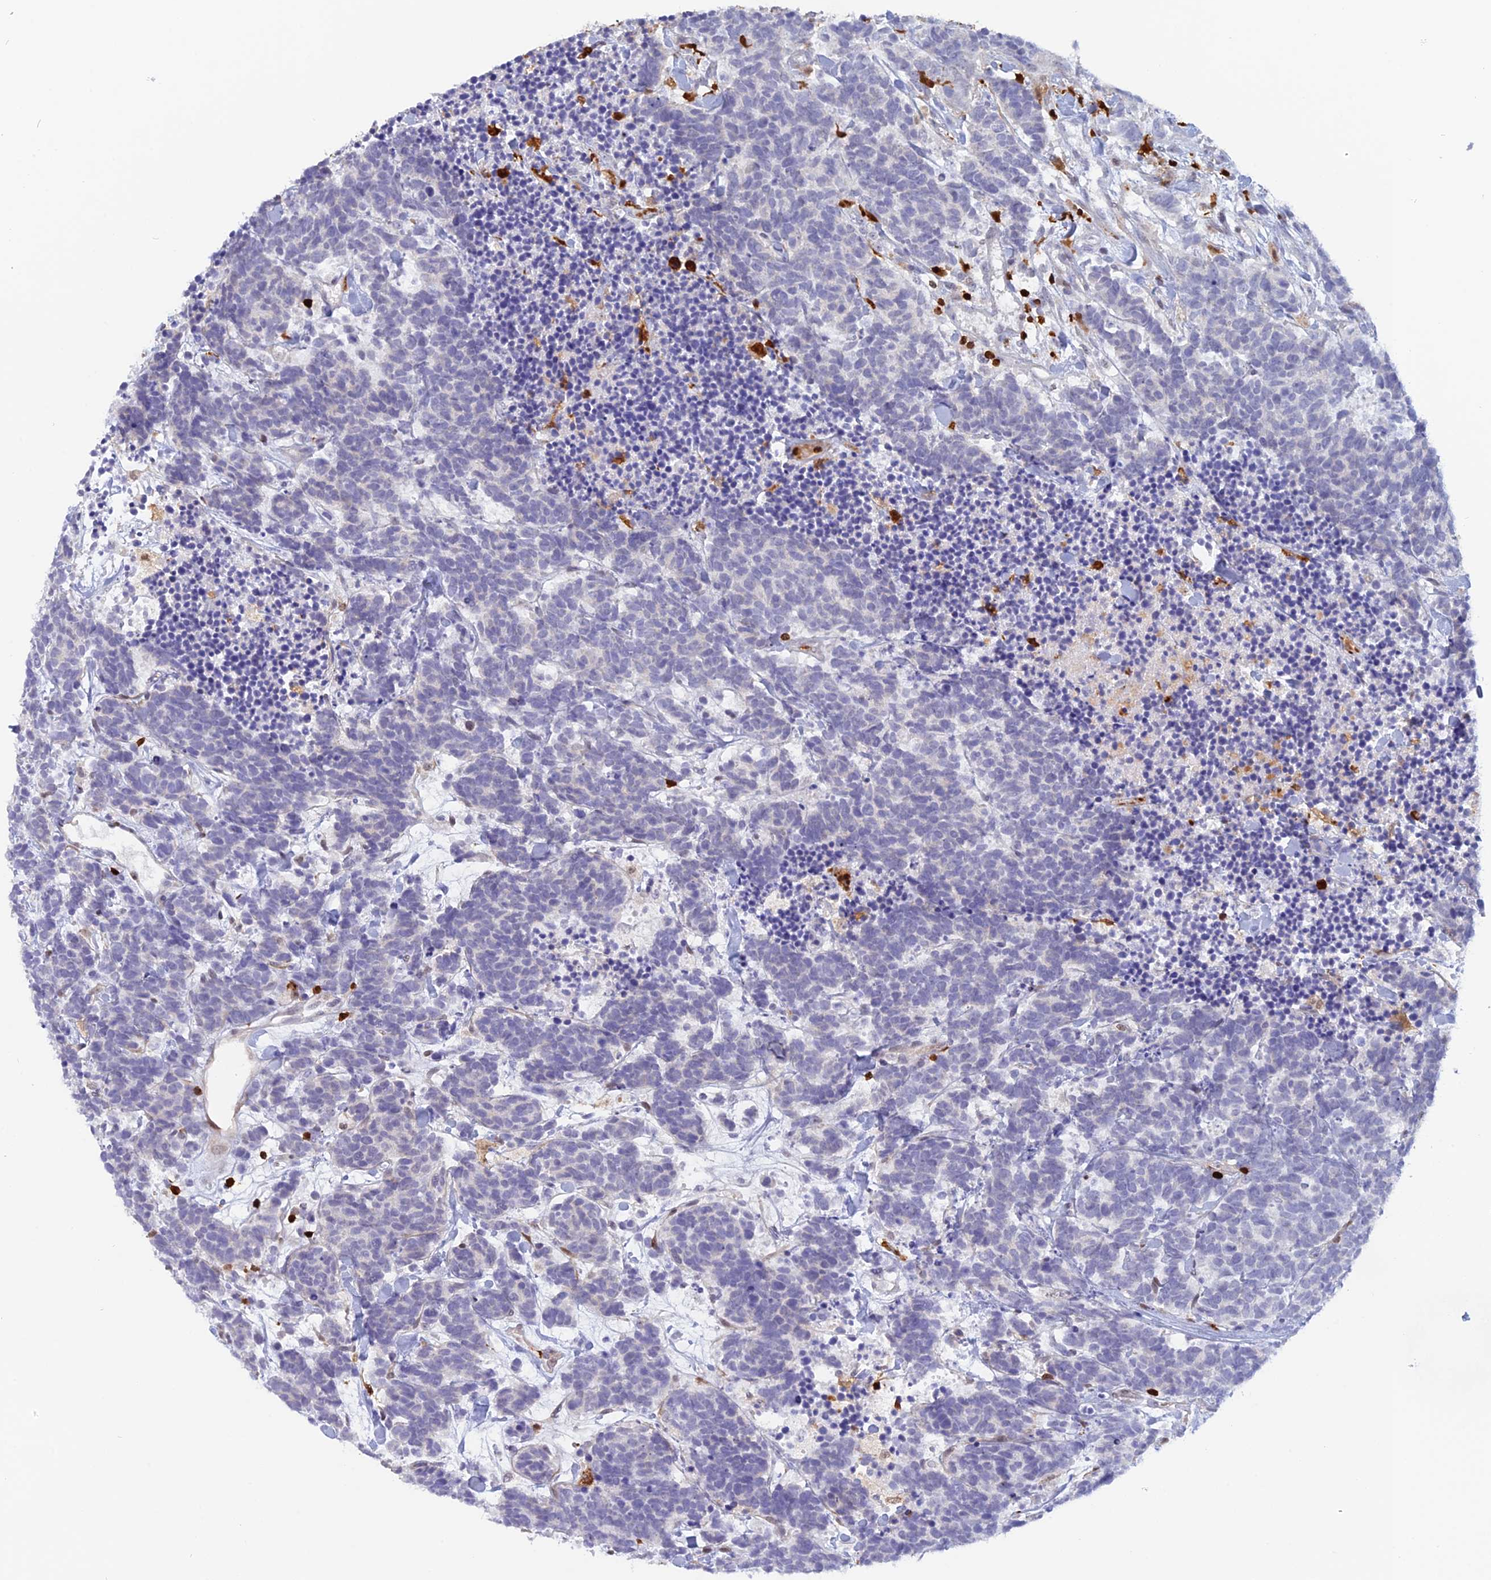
{"staining": {"intensity": "negative", "quantity": "none", "location": "none"}, "tissue": "carcinoid", "cell_type": "Tumor cells", "image_type": "cancer", "snomed": [{"axis": "morphology", "description": "Carcinoma, NOS"}, {"axis": "morphology", "description": "Carcinoid, malignant, NOS"}, {"axis": "topography", "description": "Prostate"}], "caption": "Tumor cells show no significant staining in malignant carcinoid.", "gene": "PGBD4", "patient": {"sex": "male", "age": 57}}